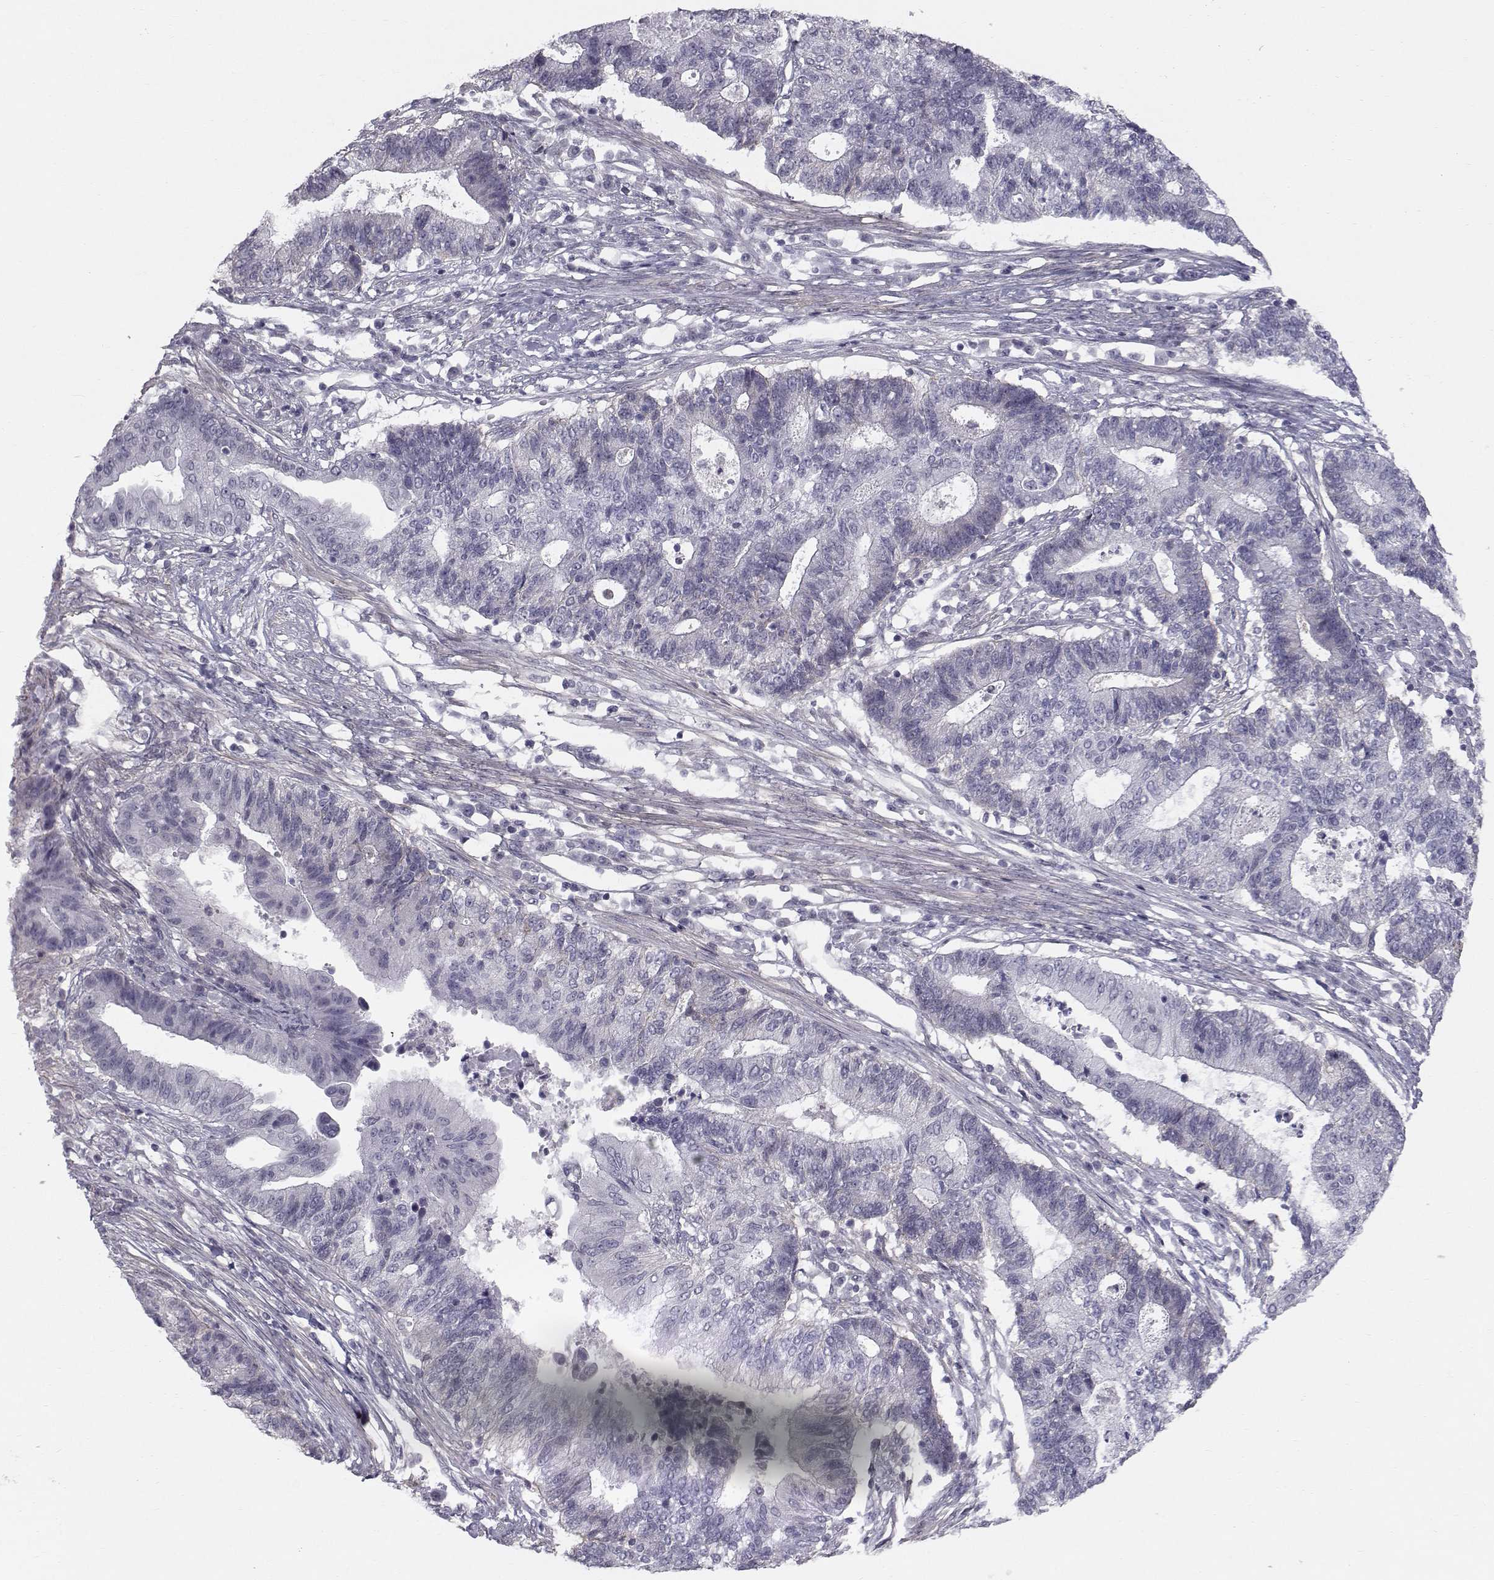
{"staining": {"intensity": "weak", "quantity": "<25%", "location": "cytoplasmic/membranous"}, "tissue": "endometrial cancer", "cell_type": "Tumor cells", "image_type": "cancer", "snomed": [{"axis": "morphology", "description": "Adenocarcinoma, NOS"}, {"axis": "topography", "description": "Uterus"}, {"axis": "topography", "description": "Endometrium"}], "caption": "Histopathology image shows no significant protein expression in tumor cells of endometrial cancer (adenocarcinoma). (DAB (3,3'-diaminobenzidine) immunohistochemistry visualized using brightfield microscopy, high magnification).", "gene": "SPDYE4", "patient": {"sex": "female", "age": 54}}